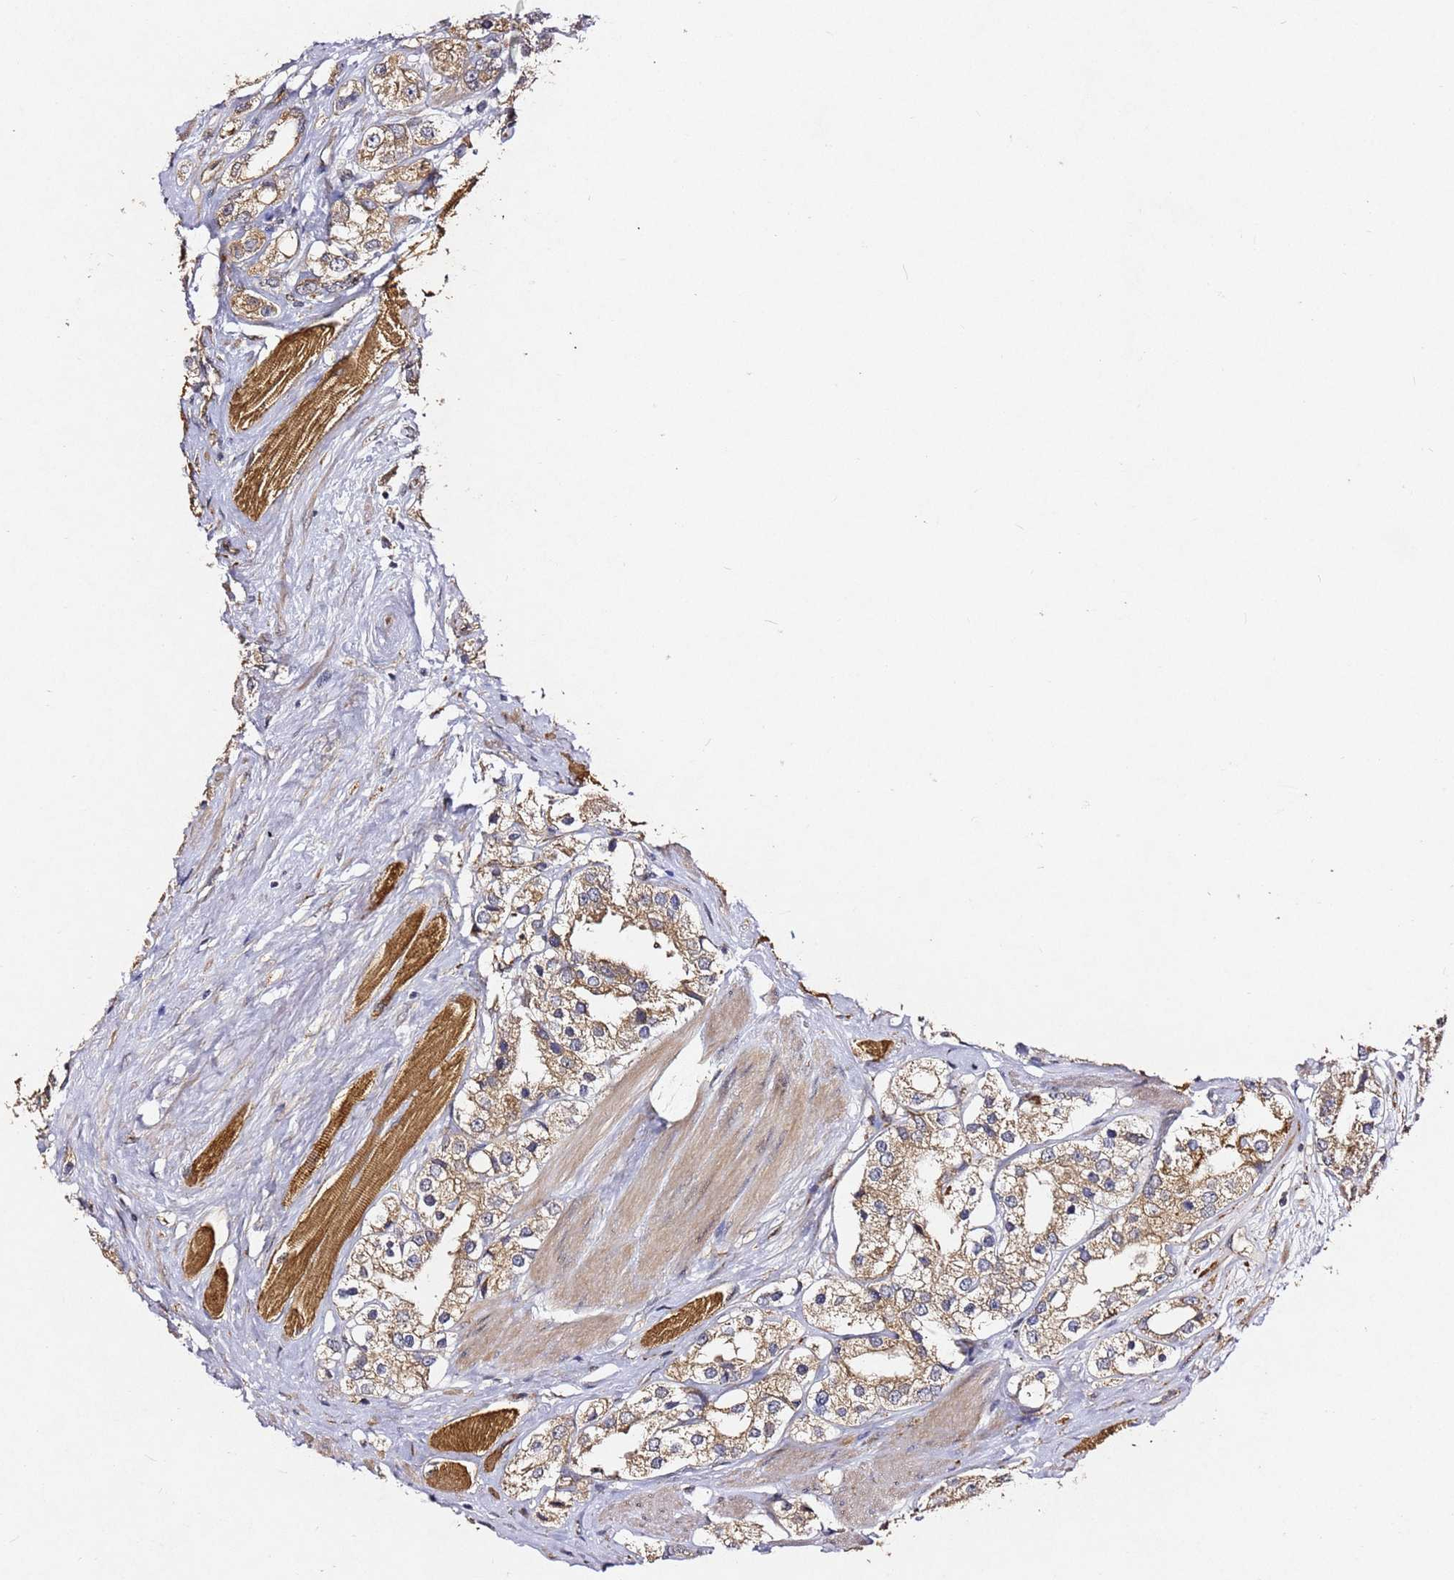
{"staining": {"intensity": "weak", "quantity": ">75%", "location": "cytoplasmic/membranous"}, "tissue": "prostate cancer", "cell_type": "Tumor cells", "image_type": "cancer", "snomed": [{"axis": "morphology", "description": "Adenocarcinoma, NOS"}, {"axis": "topography", "description": "Prostate"}], "caption": "Immunohistochemistry (IHC) of prostate cancer (adenocarcinoma) reveals low levels of weak cytoplasmic/membranous staining in approximately >75% of tumor cells. (brown staining indicates protein expression, while blue staining denotes nuclei).", "gene": "ALG11", "patient": {"sex": "male", "age": 79}}